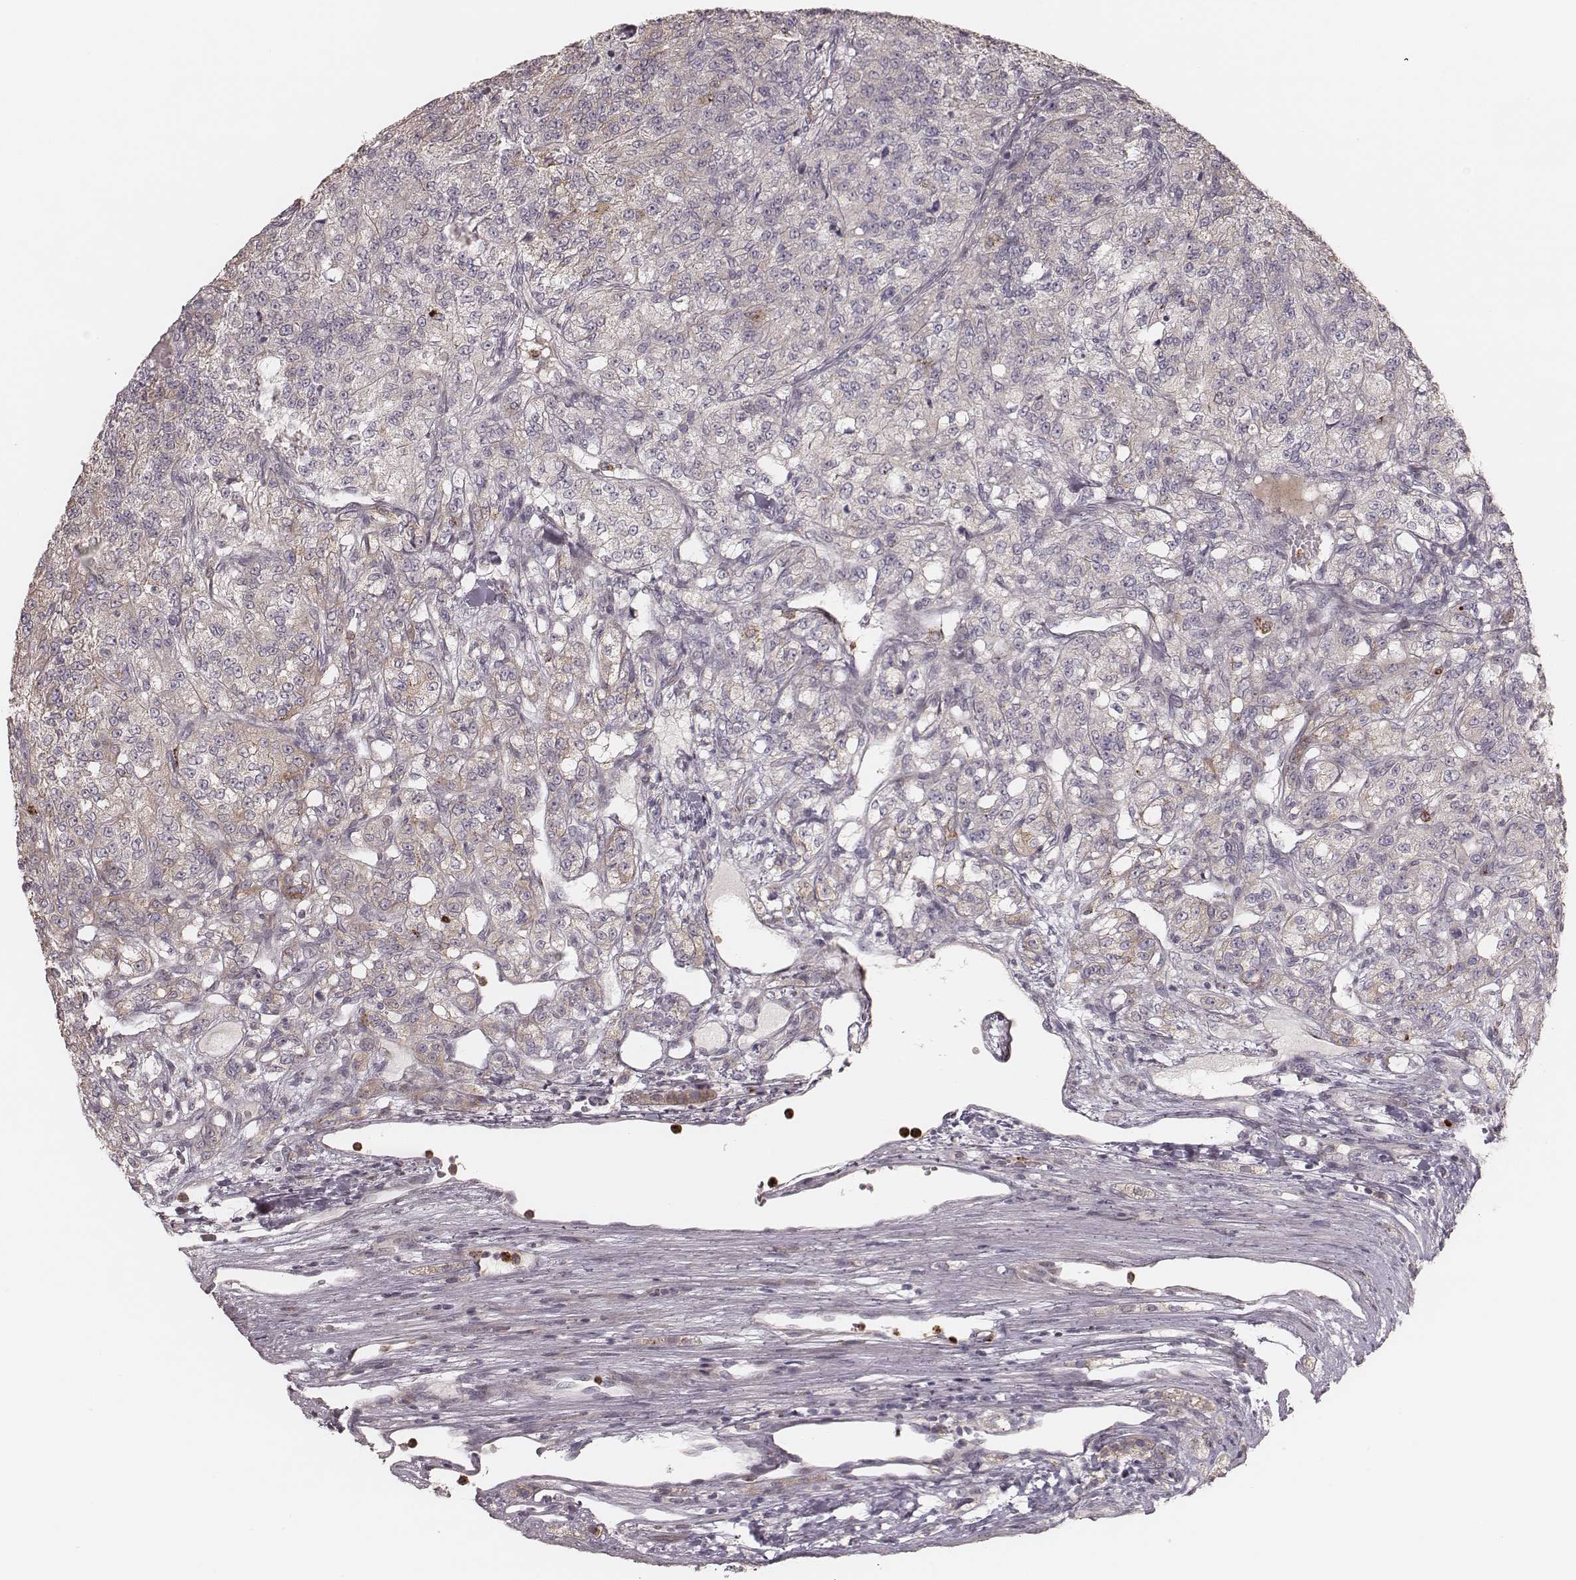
{"staining": {"intensity": "moderate", "quantity": "<25%", "location": "cytoplasmic/membranous"}, "tissue": "renal cancer", "cell_type": "Tumor cells", "image_type": "cancer", "snomed": [{"axis": "morphology", "description": "Adenocarcinoma, NOS"}, {"axis": "topography", "description": "Kidney"}], "caption": "Tumor cells exhibit moderate cytoplasmic/membranous positivity in about <25% of cells in renal adenocarcinoma. Nuclei are stained in blue.", "gene": "ABCA7", "patient": {"sex": "female", "age": 63}}